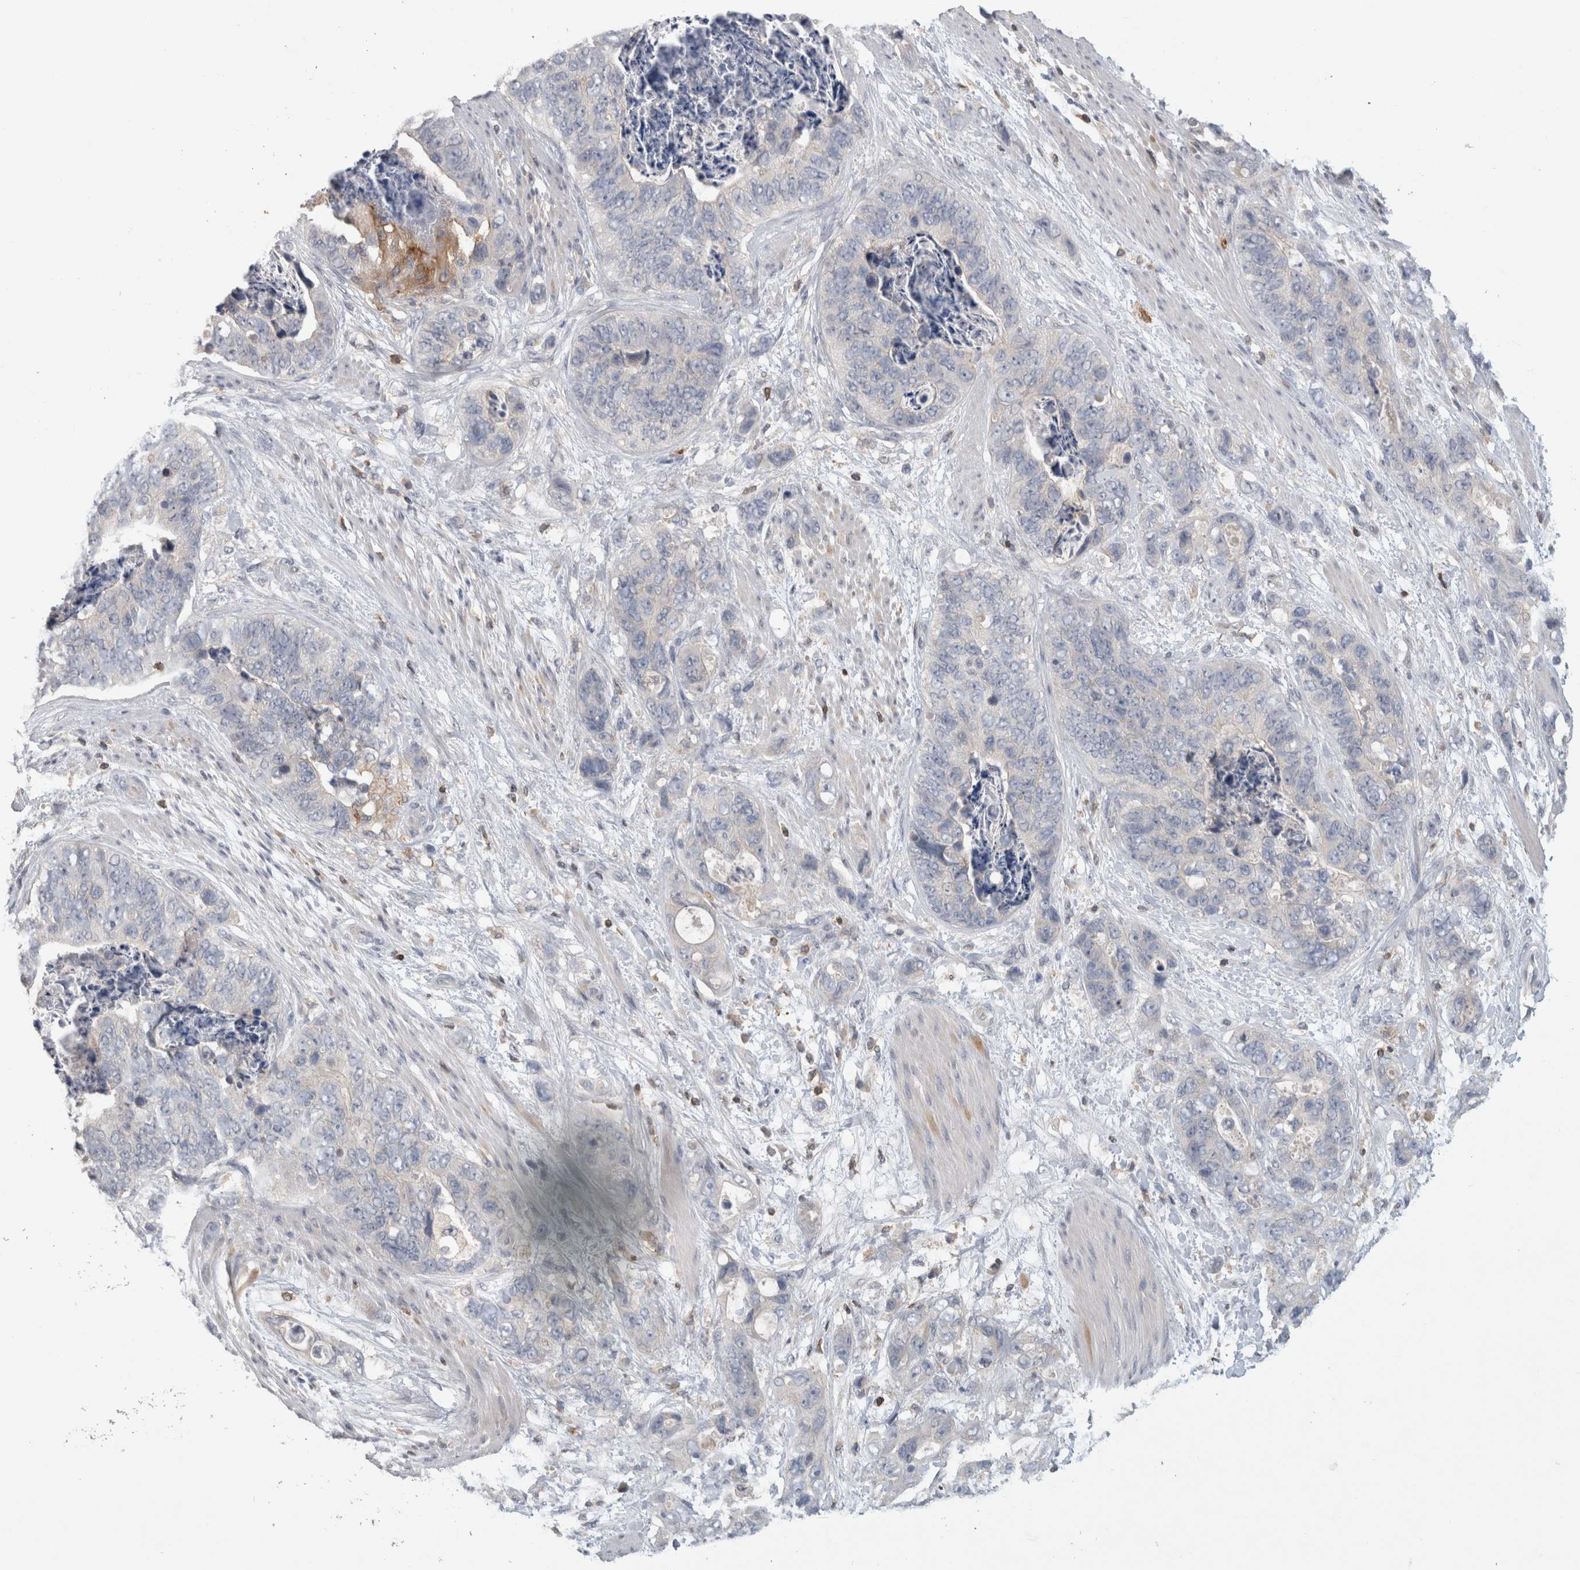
{"staining": {"intensity": "negative", "quantity": "none", "location": "none"}, "tissue": "stomach cancer", "cell_type": "Tumor cells", "image_type": "cancer", "snomed": [{"axis": "morphology", "description": "Normal tissue, NOS"}, {"axis": "morphology", "description": "Adenocarcinoma, NOS"}, {"axis": "topography", "description": "Stomach"}], "caption": "Tumor cells are negative for brown protein staining in stomach adenocarcinoma. (Immunohistochemistry (ihc), brightfield microscopy, high magnification).", "gene": "GFRA2", "patient": {"sex": "female", "age": 89}}